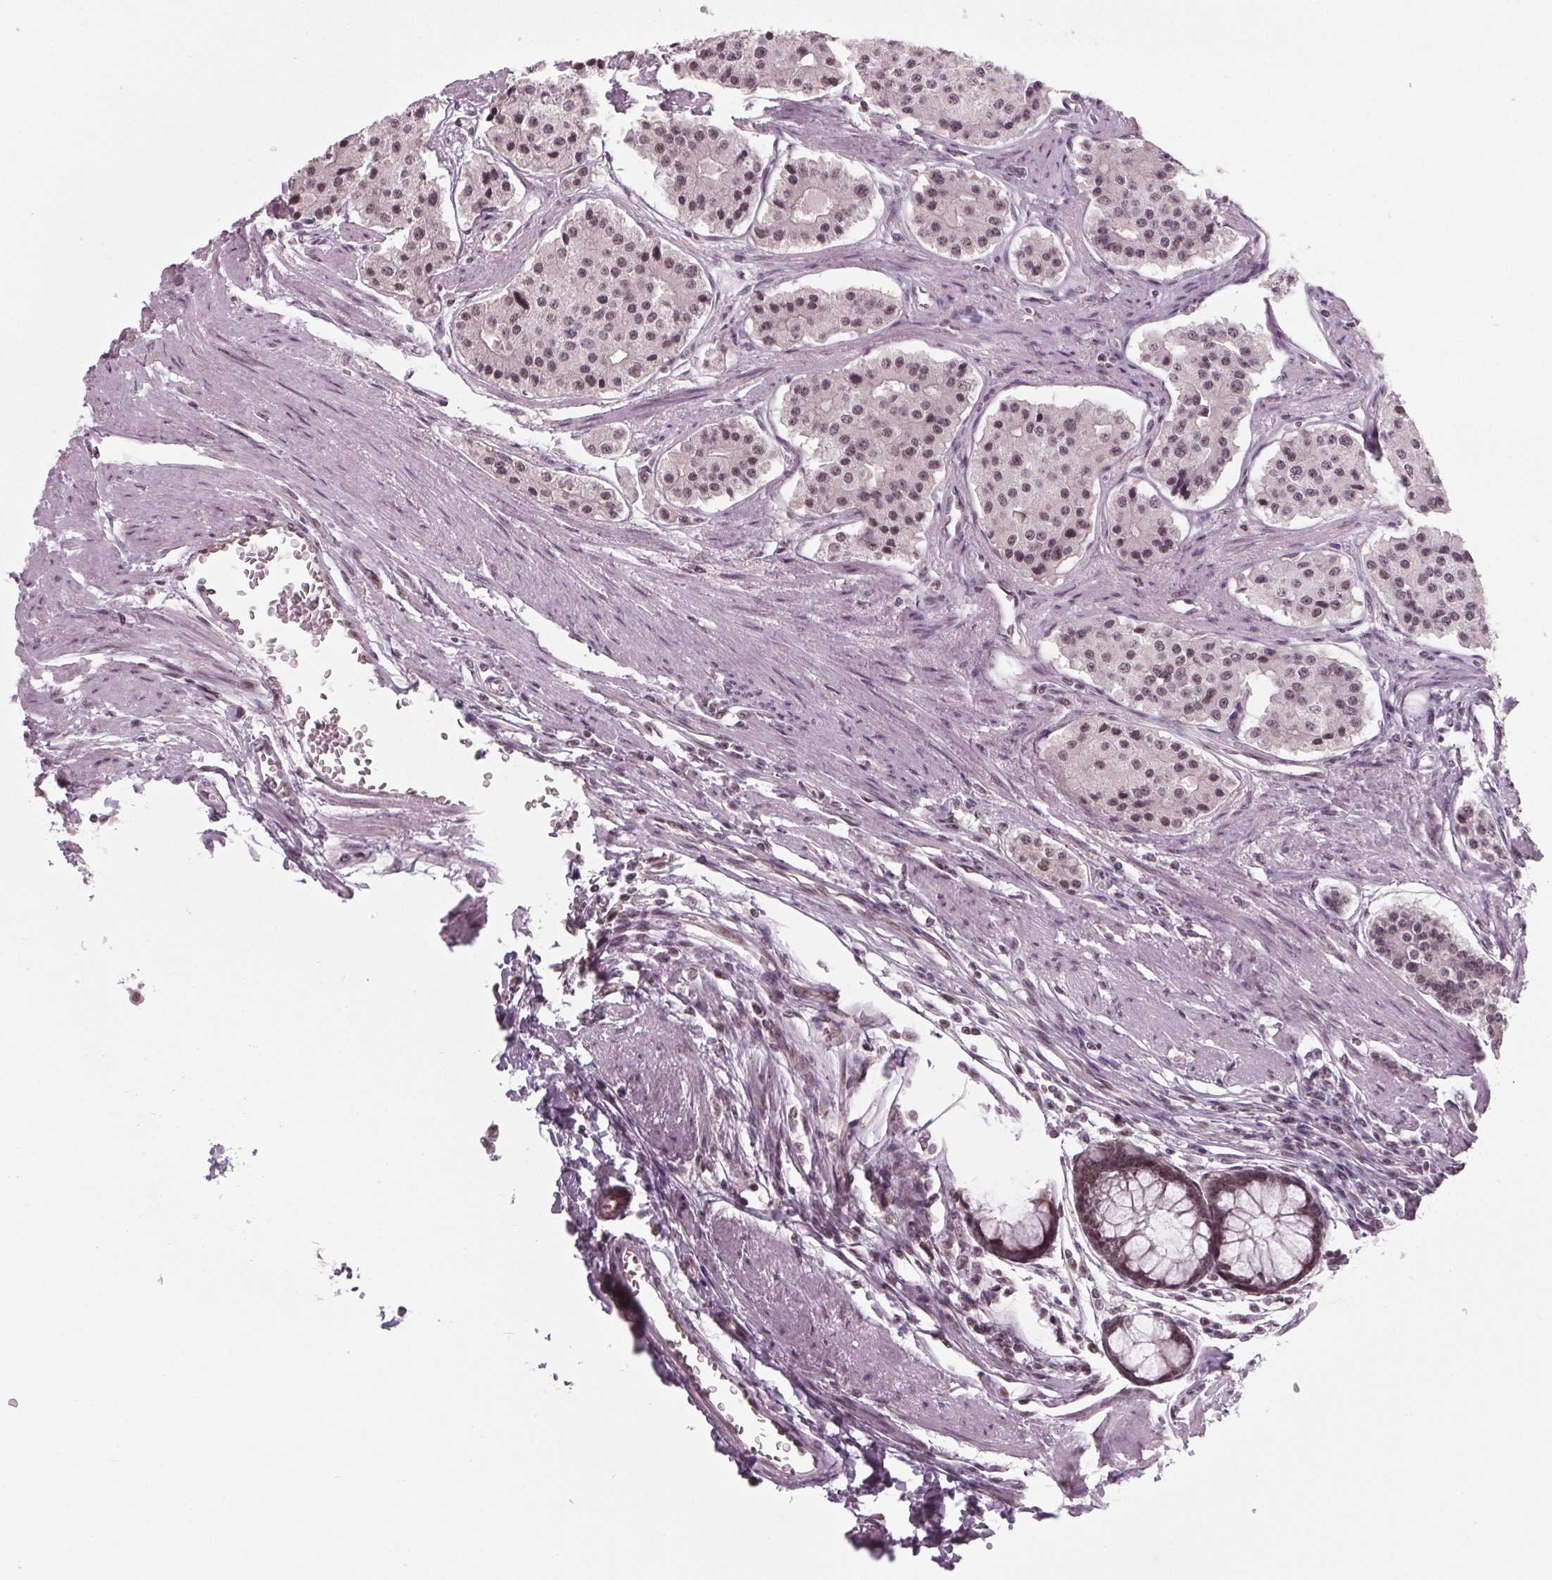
{"staining": {"intensity": "weak", "quantity": "25%-75%", "location": "nuclear"}, "tissue": "carcinoid", "cell_type": "Tumor cells", "image_type": "cancer", "snomed": [{"axis": "morphology", "description": "Carcinoid, malignant, NOS"}, {"axis": "topography", "description": "Small intestine"}], "caption": "Immunohistochemical staining of human carcinoid reveals low levels of weak nuclear expression in about 25%-75% of tumor cells.", "gene": "DDX41", "patient": {"sex": "female", "age": 65}}